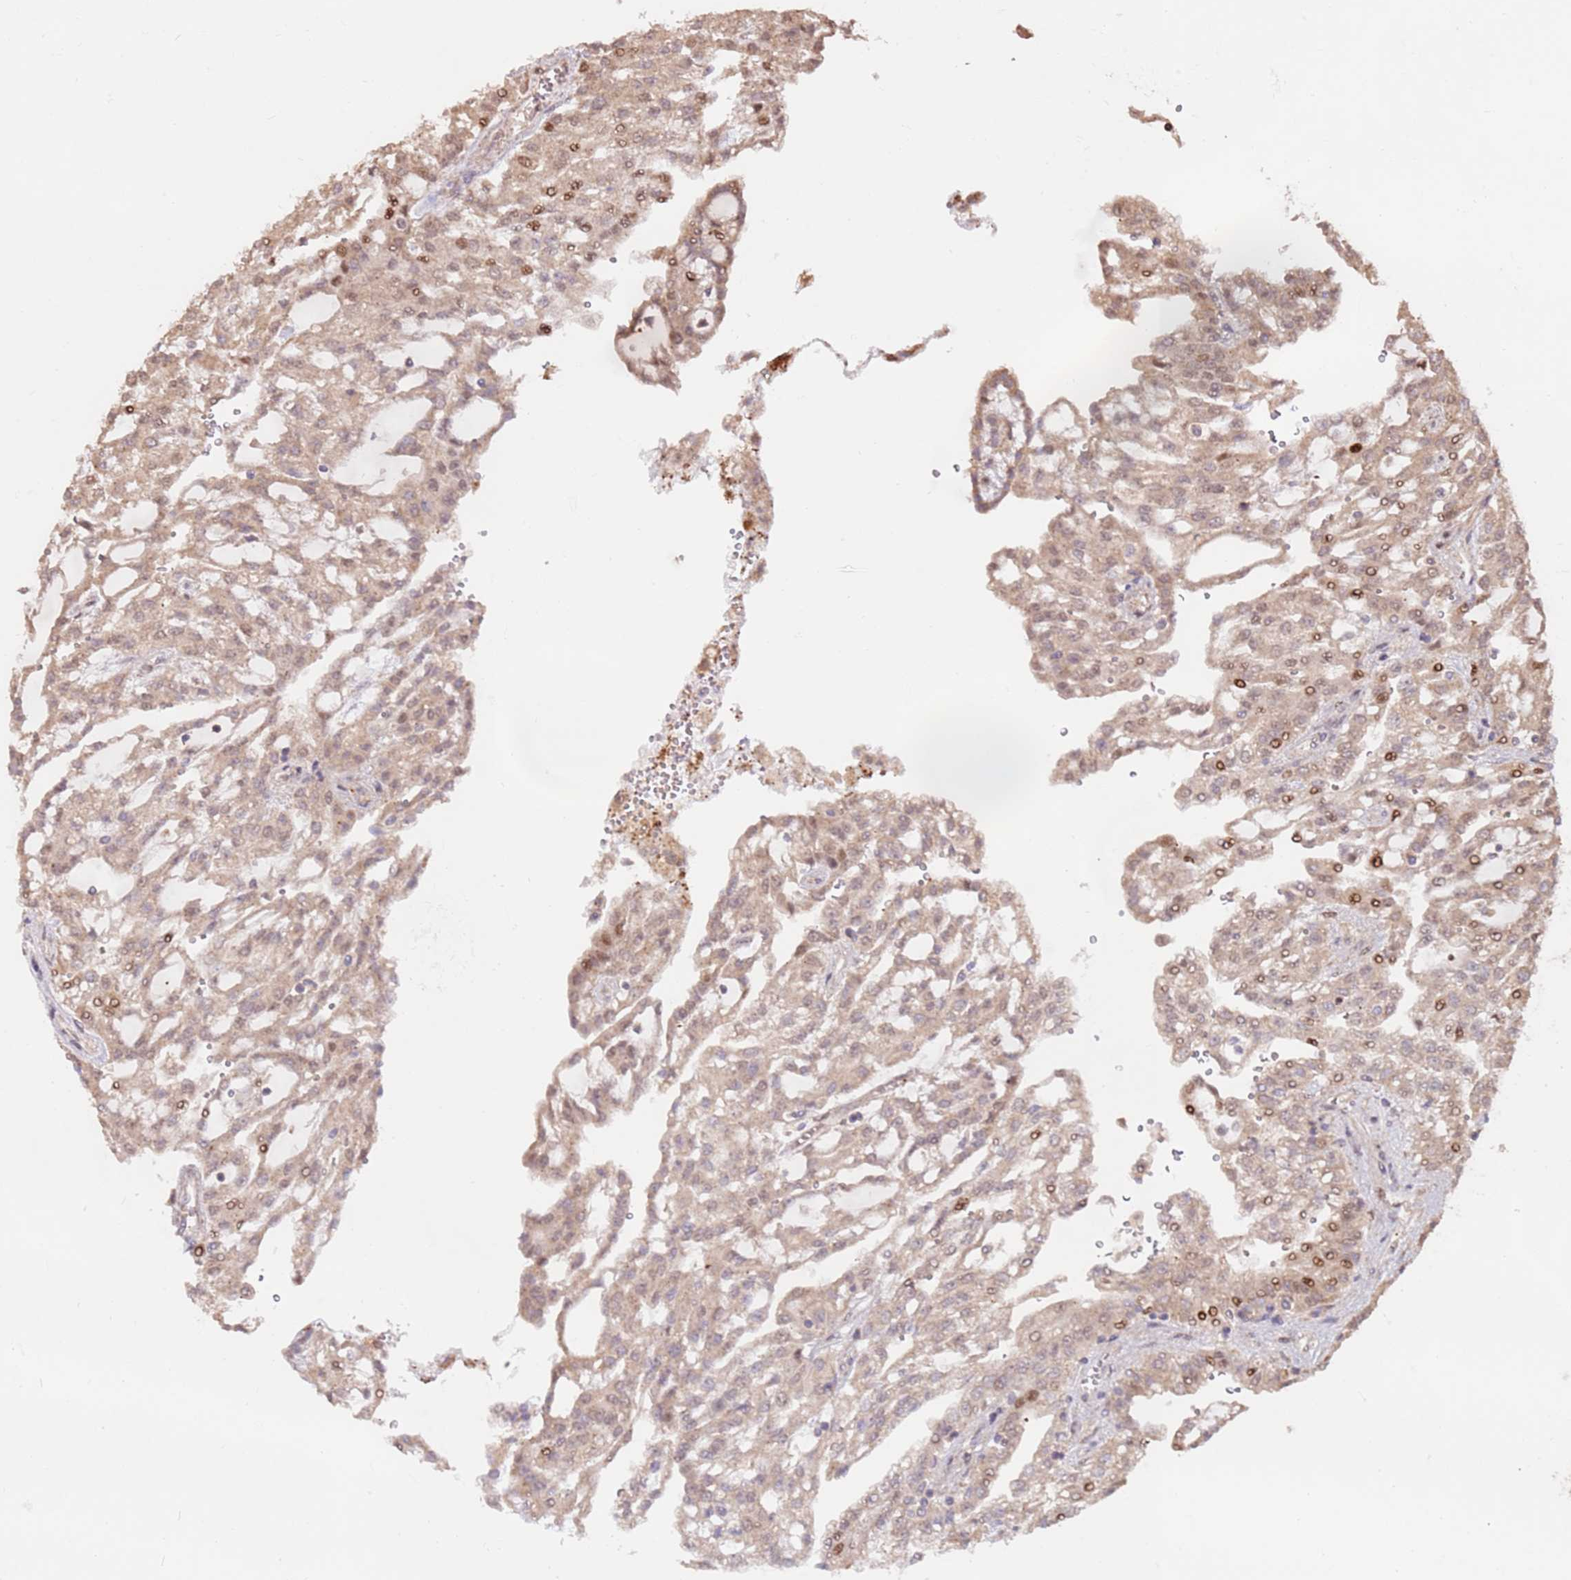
{"staining": {"intensity": "moderate", "quantity": "<25%", "location": "nuclear"}, "tissue": "renal cancer", "cell_type": "Tumor cells", "image_type": "cancer", "snomed": [{"axis": "morphology", "description": "Adenocarcinoma, NOS"}, {"axis": "topography", "description": "Kidney"}], "caption": "High-magnification brightfield microscopy of renal cancer stained with DAB (brown) and counterstained with hematoxylin (blue). tumor cells exhibit moderate nuclear expression is present in about<25% of cells.", "gene": "CCDC112", "patient": {"sex": "male", "age": 63}}